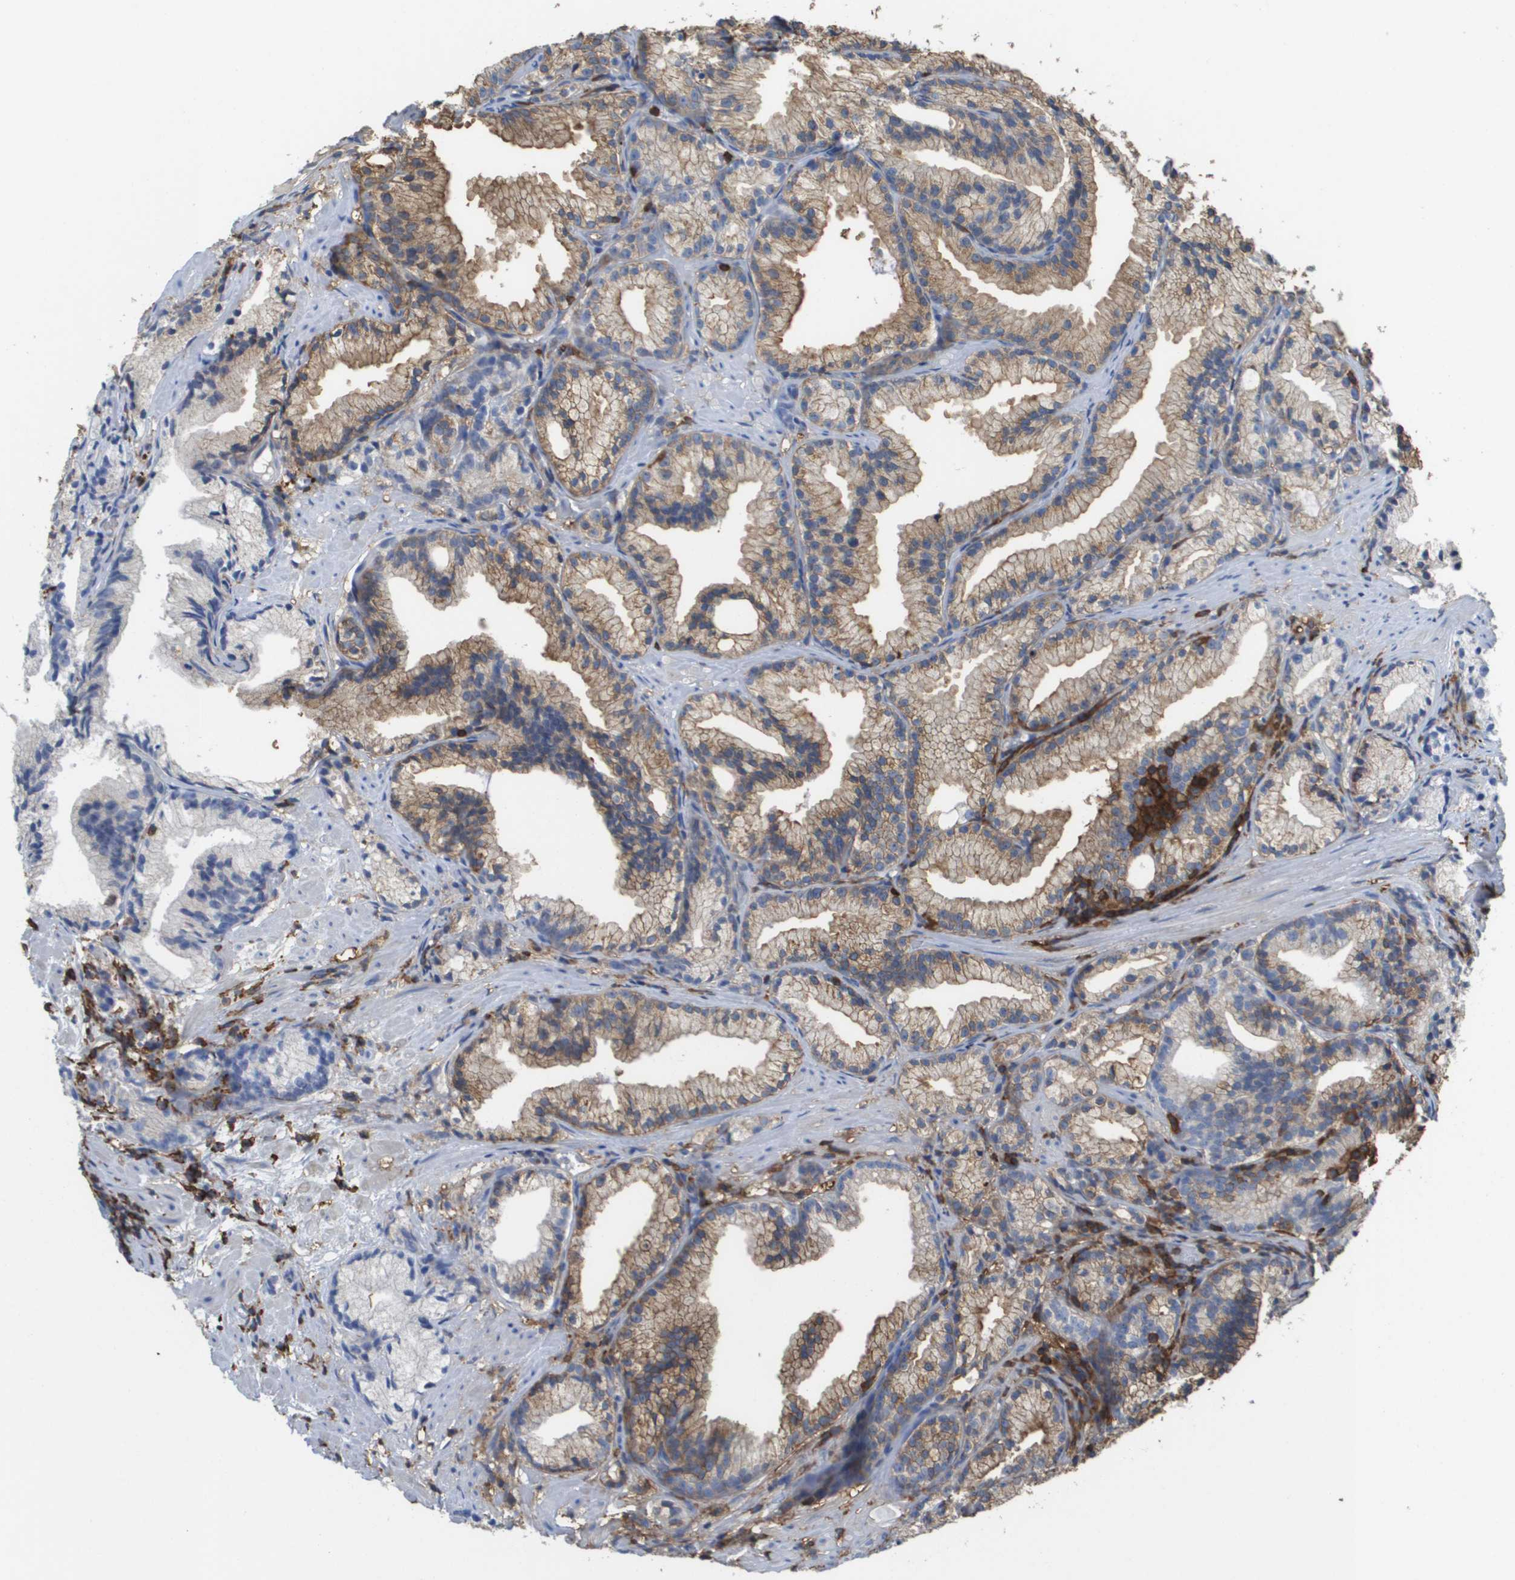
{"staining": {"intensity": "moderate", "quantity": "25%-75%", "location": "cytoplasmic/membranous"}, "tissue": "prostate cancer", "cell_type": "Tumor cells", "image_type": "cancer", "snomed": [{"axis": "morphology", "description": "Adenocarcinoma, Low grade"}, {"axis": "topography", "description": "Prostate"}], "caption": "Tumor cells exhibit medium levels of moderate cytoplasmic/membranous staining in approximately 25%-75% of cells in prostate cancer.", "gene": "PASK", "patient": {"sex": "male", "age": 89}}